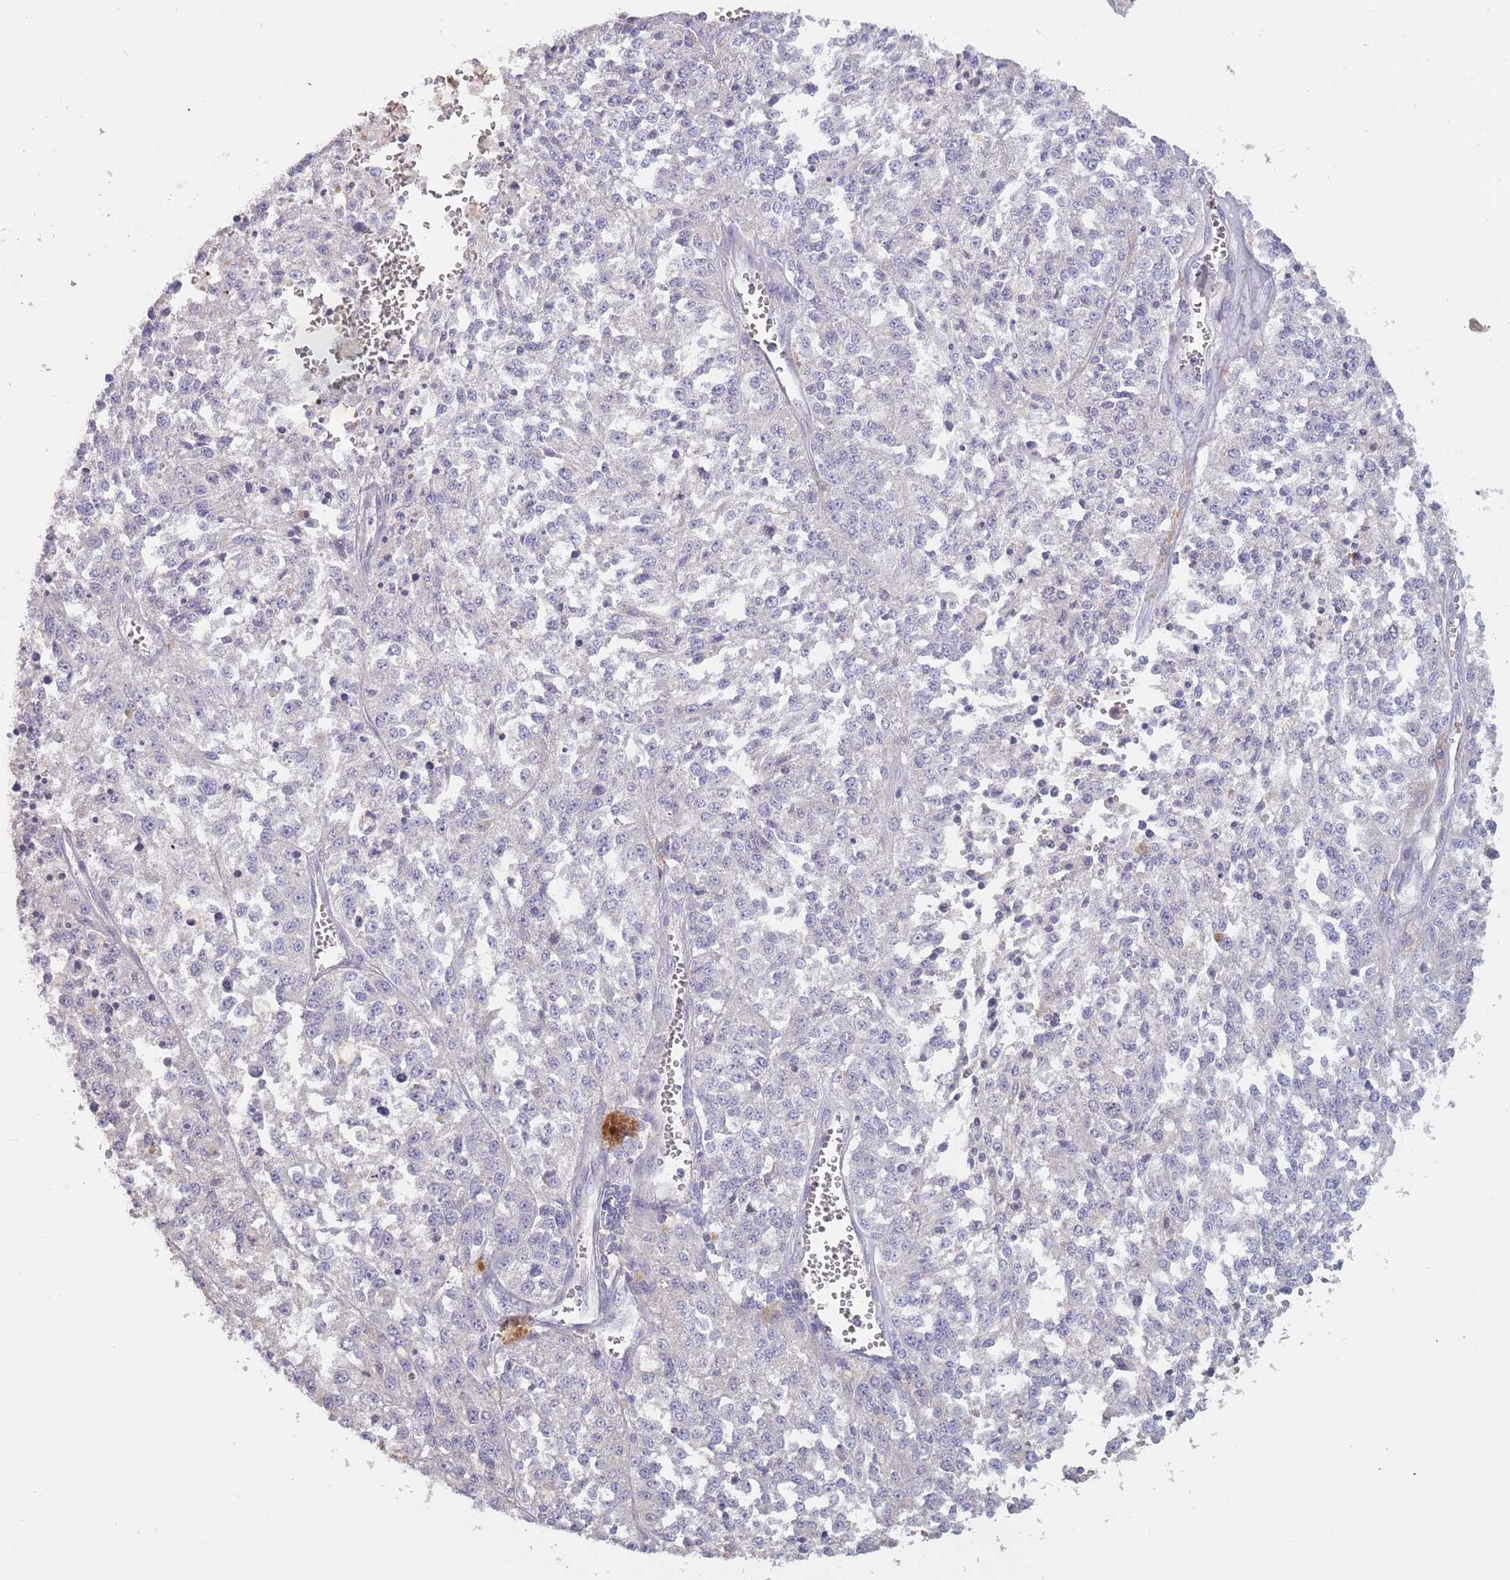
{"staining": {"intensity": "negative", "quantity": "none", "location": "none"}, "tissue": "melanoma", "cell_type": "Tumor cells", "image_type": "cancer", "snomed": [{"axis": "morphology", "description": "Malignant melanoma, NOS"}, {"axis": "topography", "description": "Skin"}], "caption": "IHC photomicrograph of neoplastic tissue: human malignant melanoma stained with DAB reveals no significant protein positivity in tumor cells.", "gene": "SUSD1", "patient": {"sex": "female", "age": 64}}